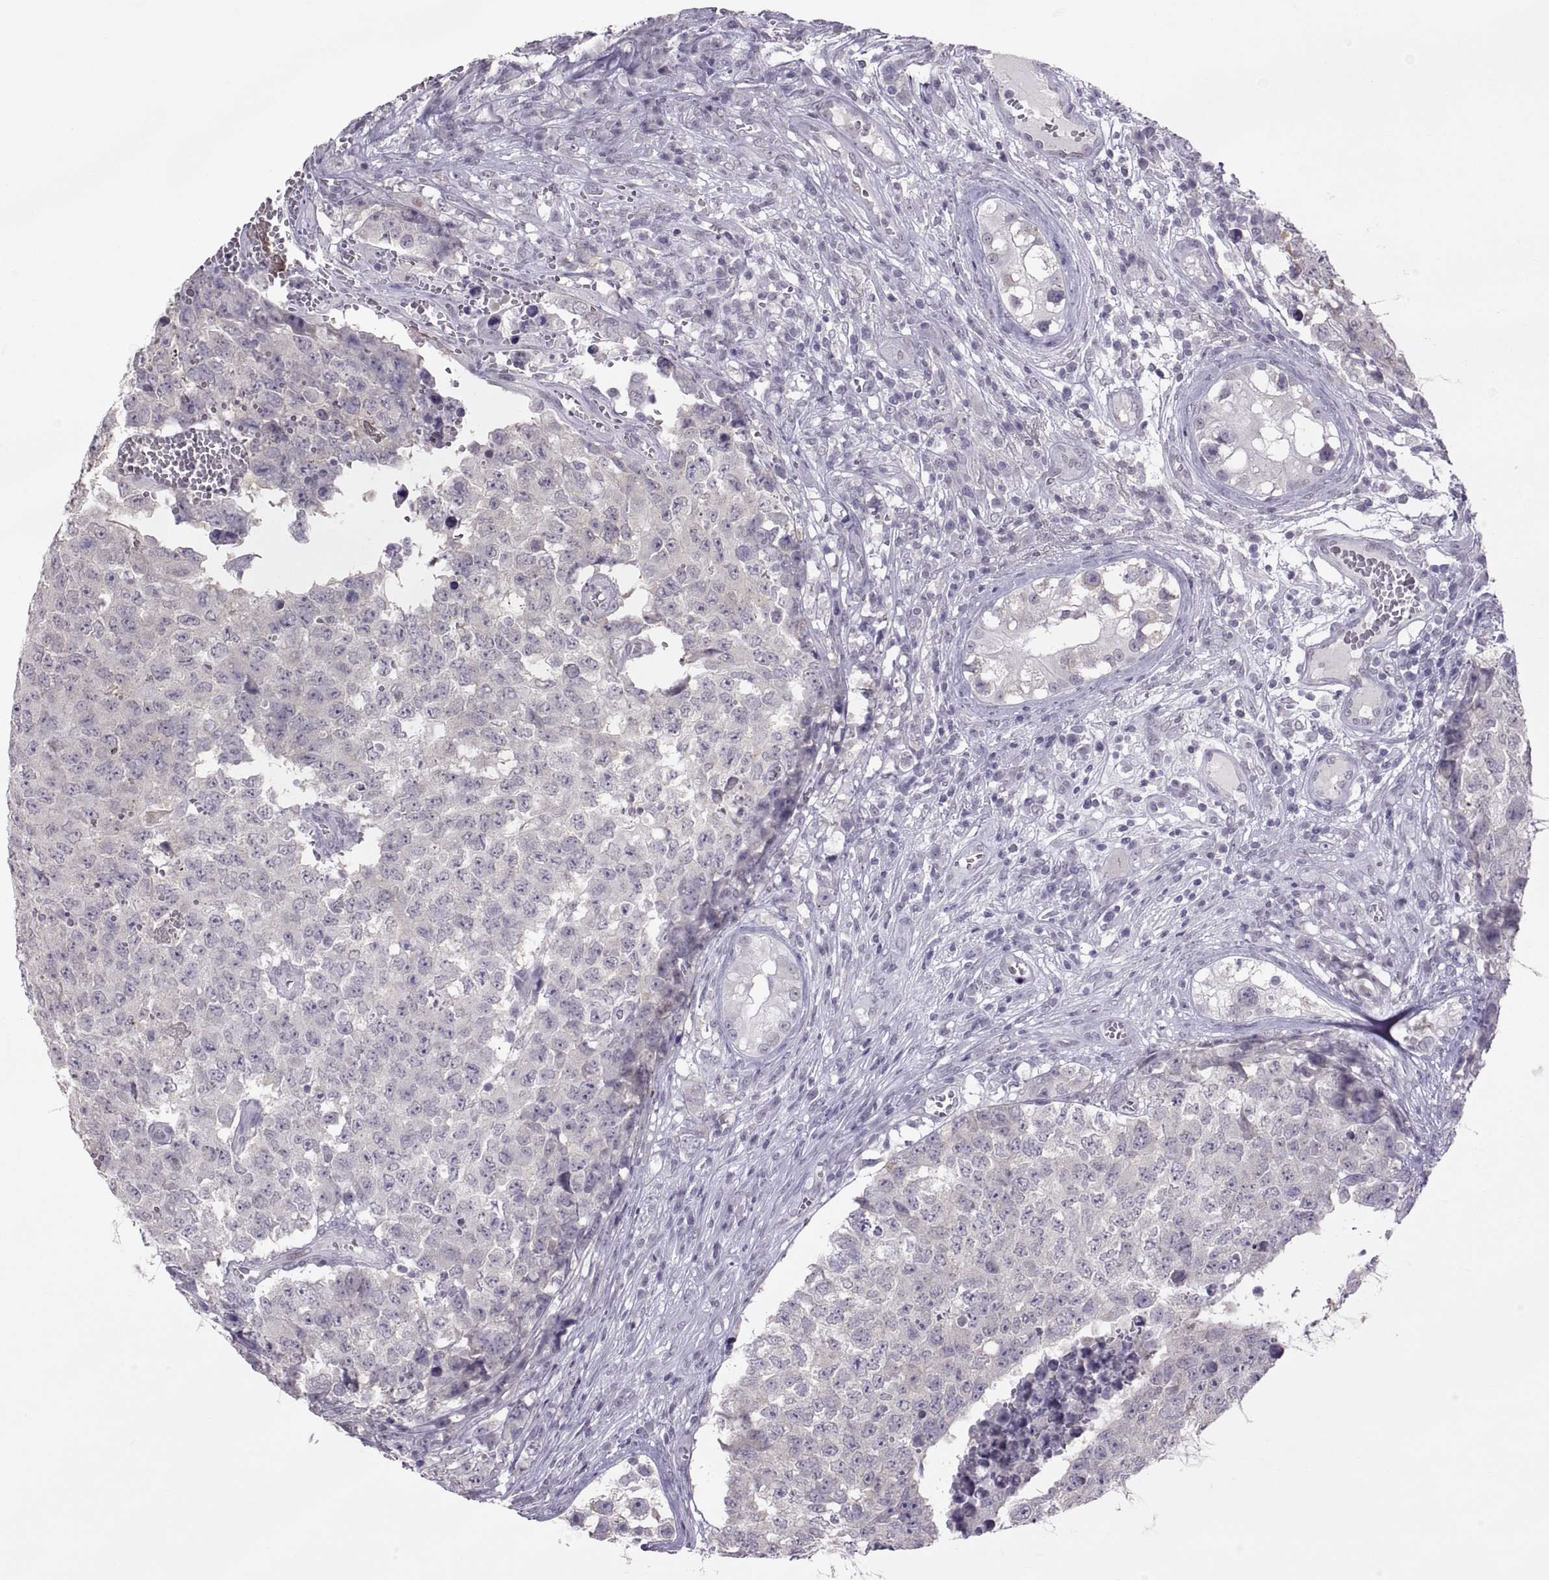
{"staining": {"intensity": "negative", "quantity": "none", "location": "none"}, "tissue": "testis cancer", "cell_type": "Tumor cells", "image_type": "cancer", "snomed": [{"axis": "morphology", "description": "Carcinoma, Embryonal, NOS"}, {"axis": "topography", "description": "Testis"}], "caption": "Immunohistochemistry histopathology image of human testis cancer stained for a protein (brown), which shows no expression in tumor cells.", "gene": "KRT77", "patient": {"sex": "male", "age": 23}}